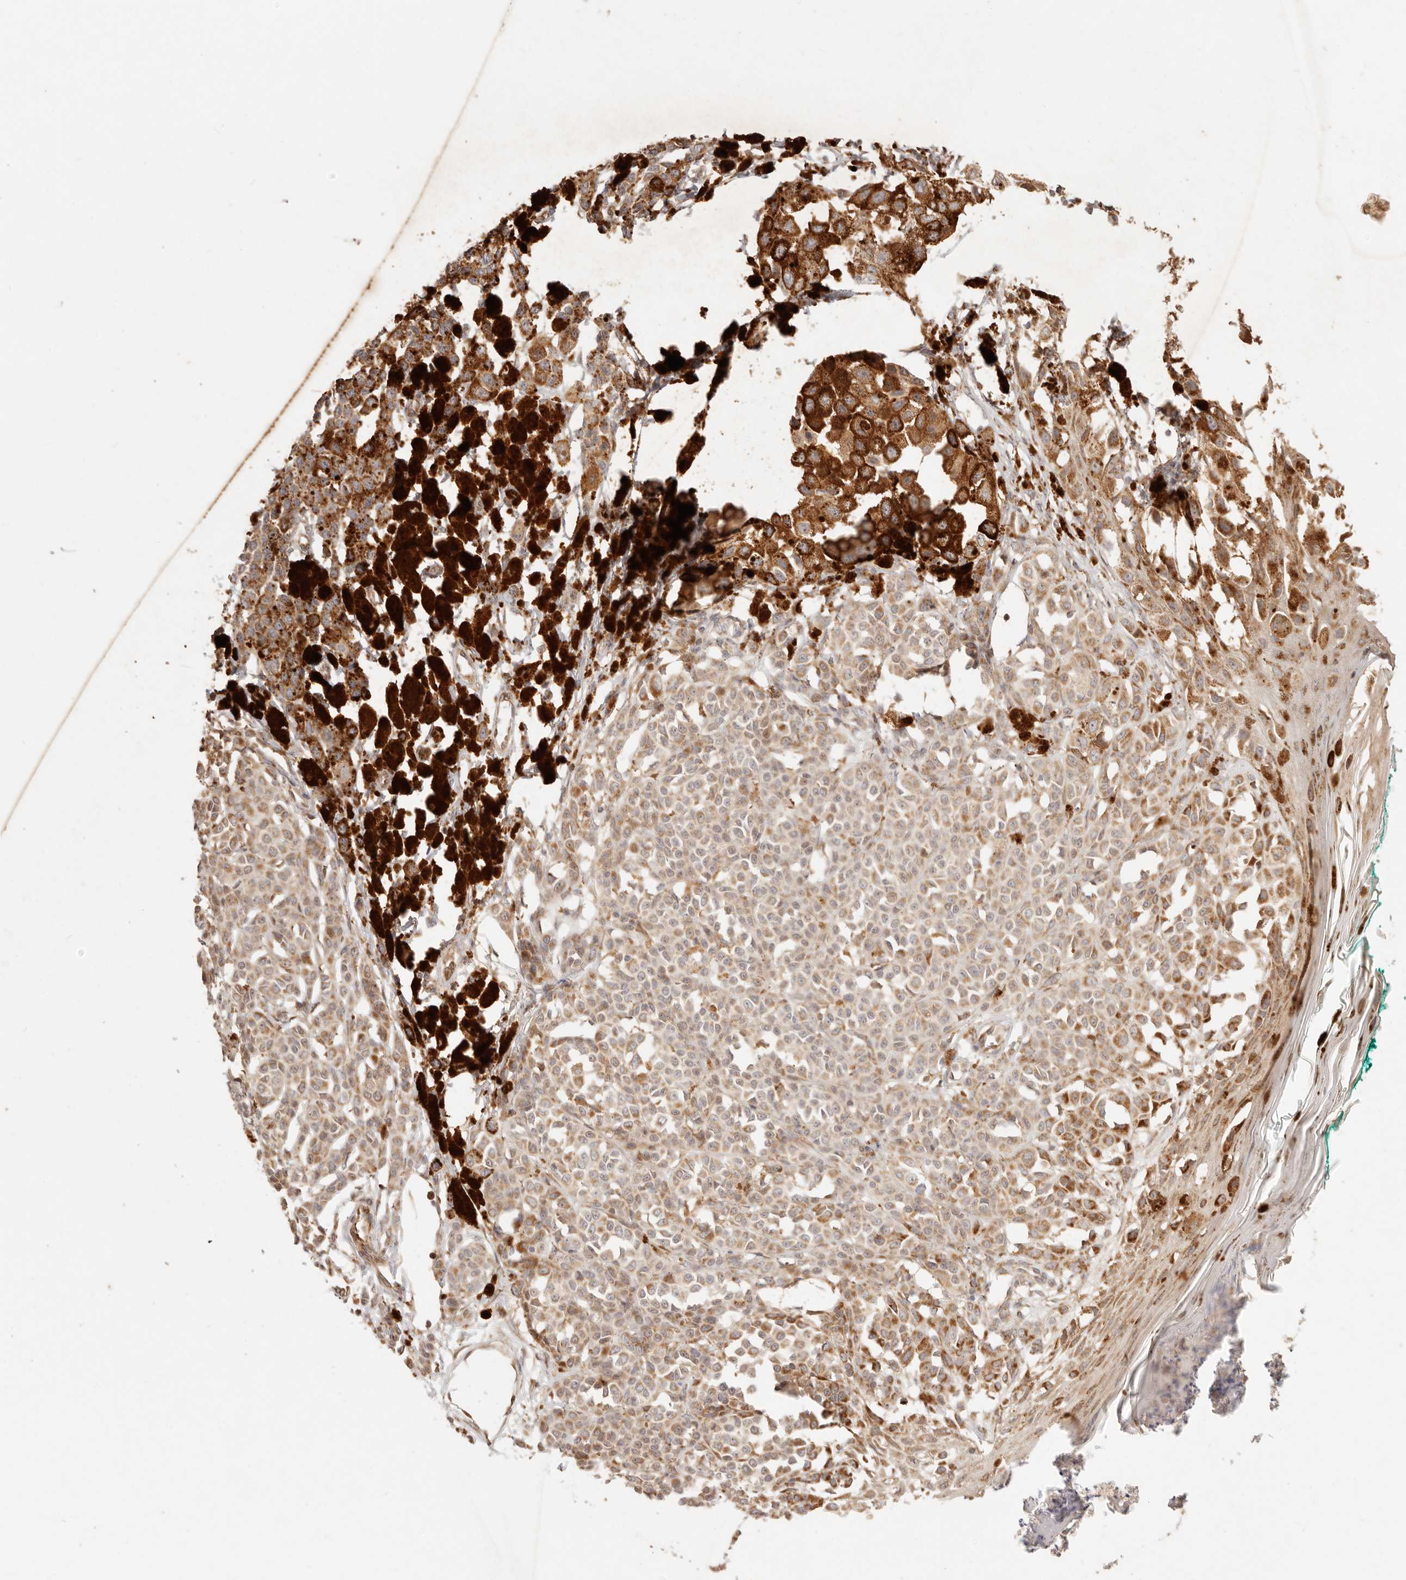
{"staining": {"intensity": "moderate", "quantity": ">75%", "location": "cytoplasmic/membranous"}, "tissue": "melanoma", "cell_type": "Tumor cells", "image_type": "cancer", "snomed": [{"axis": "morphology", "description": "Malignant melanoma, NOS"}, {"axis": "topography", "description": "Skin of leg"}], "caption": "Immunohistochemistry of human melanoma displays medium levels of moderate cytoplasmic/membranous staining in about >75% of tumor cells.", "gene": "TIMM17A", "patient": {"sex": "female", "age": 72}}